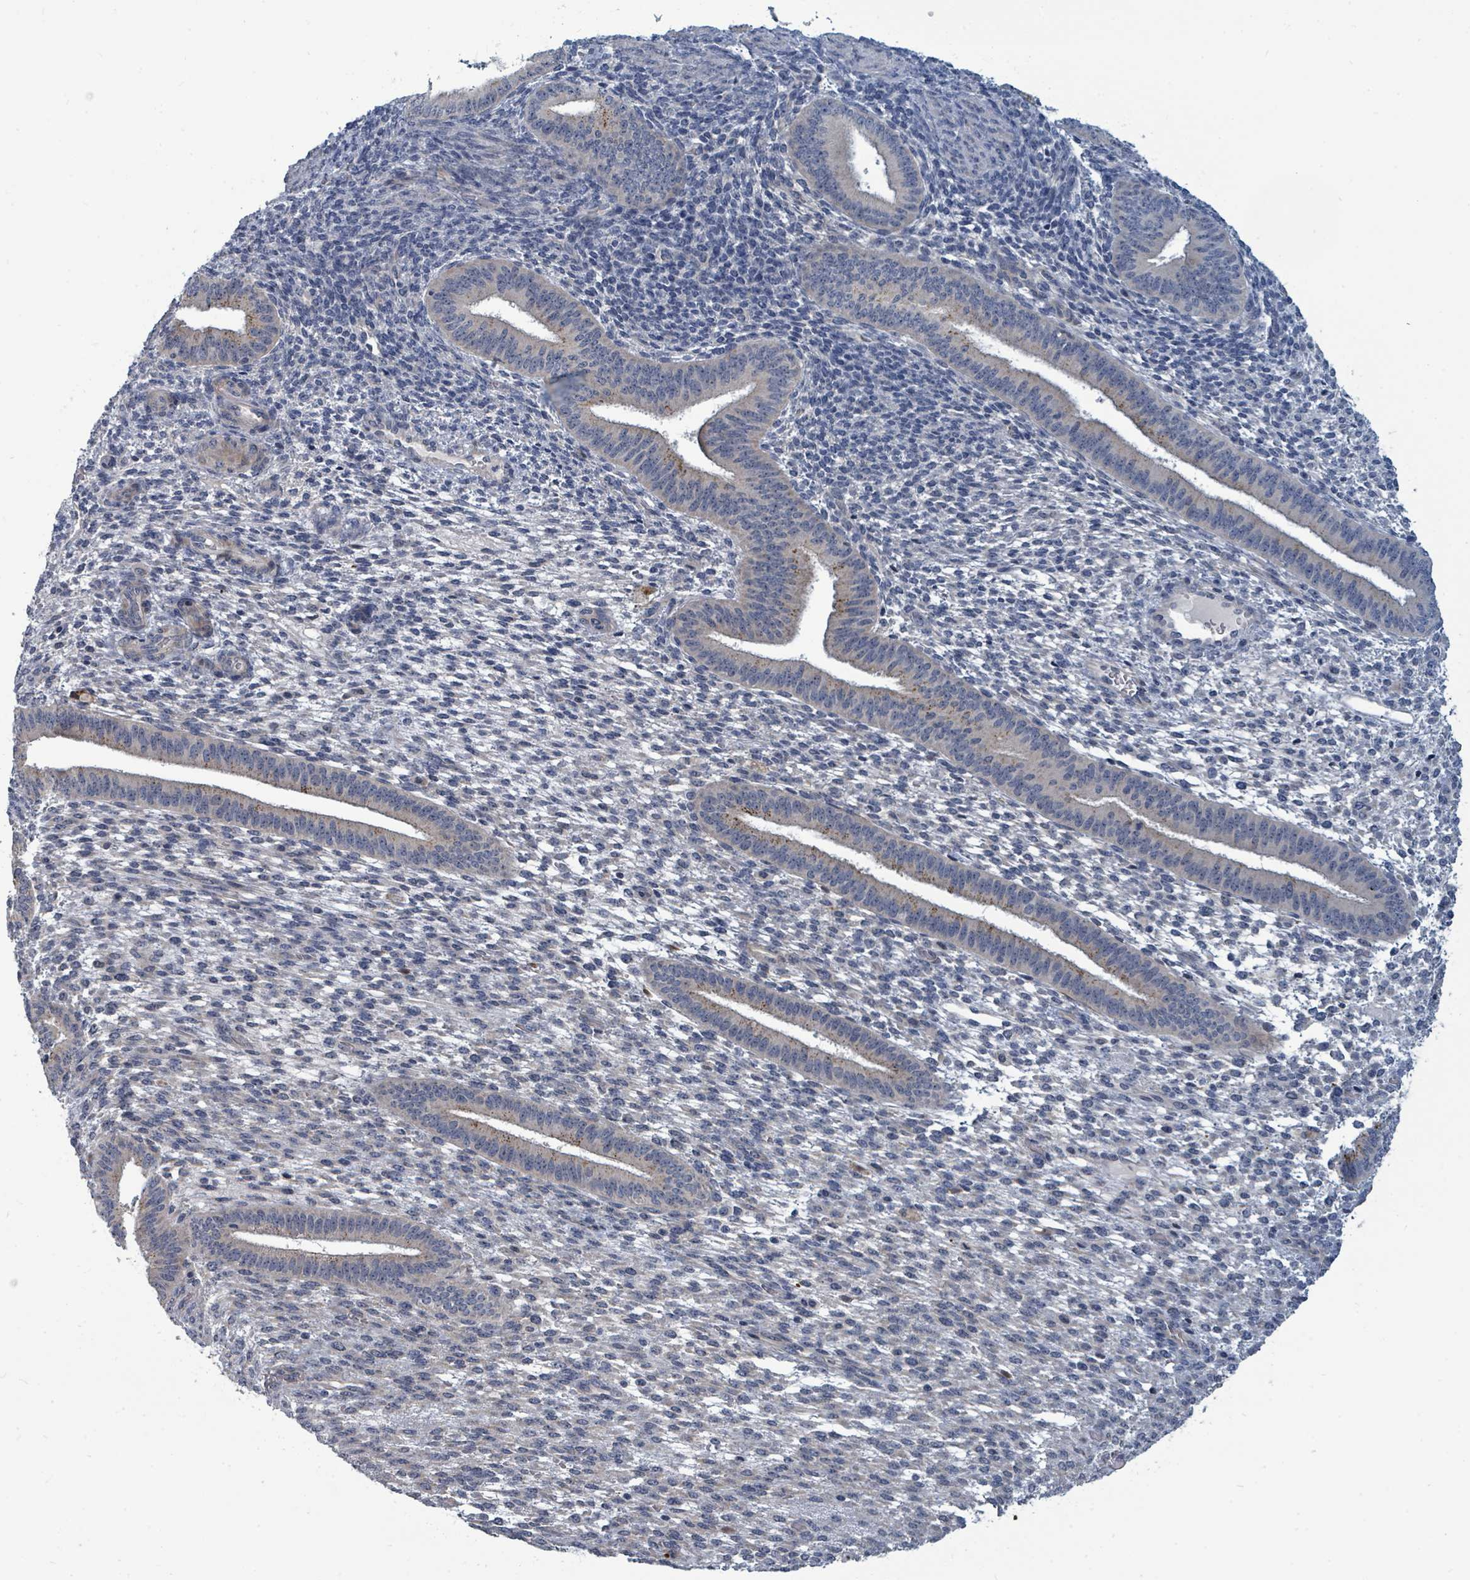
{"staining": {"intensity": "negative", "quantity": "none", "location": "none"}, "tissue": "endometrium", "cell_type": "Cells in endometrial stroma", "image_type": "normal", "snomed": [{"axis": "morphology", "description": "Normal tissue, NOS"}, {"axis": "topography", "description": "Endometrium"}], "caption": "Cells in endometrial stroma show no significant expression in normal endometrium.", "gene": "TRDMT1", "patient": {"sex": "female", "age": 36}}